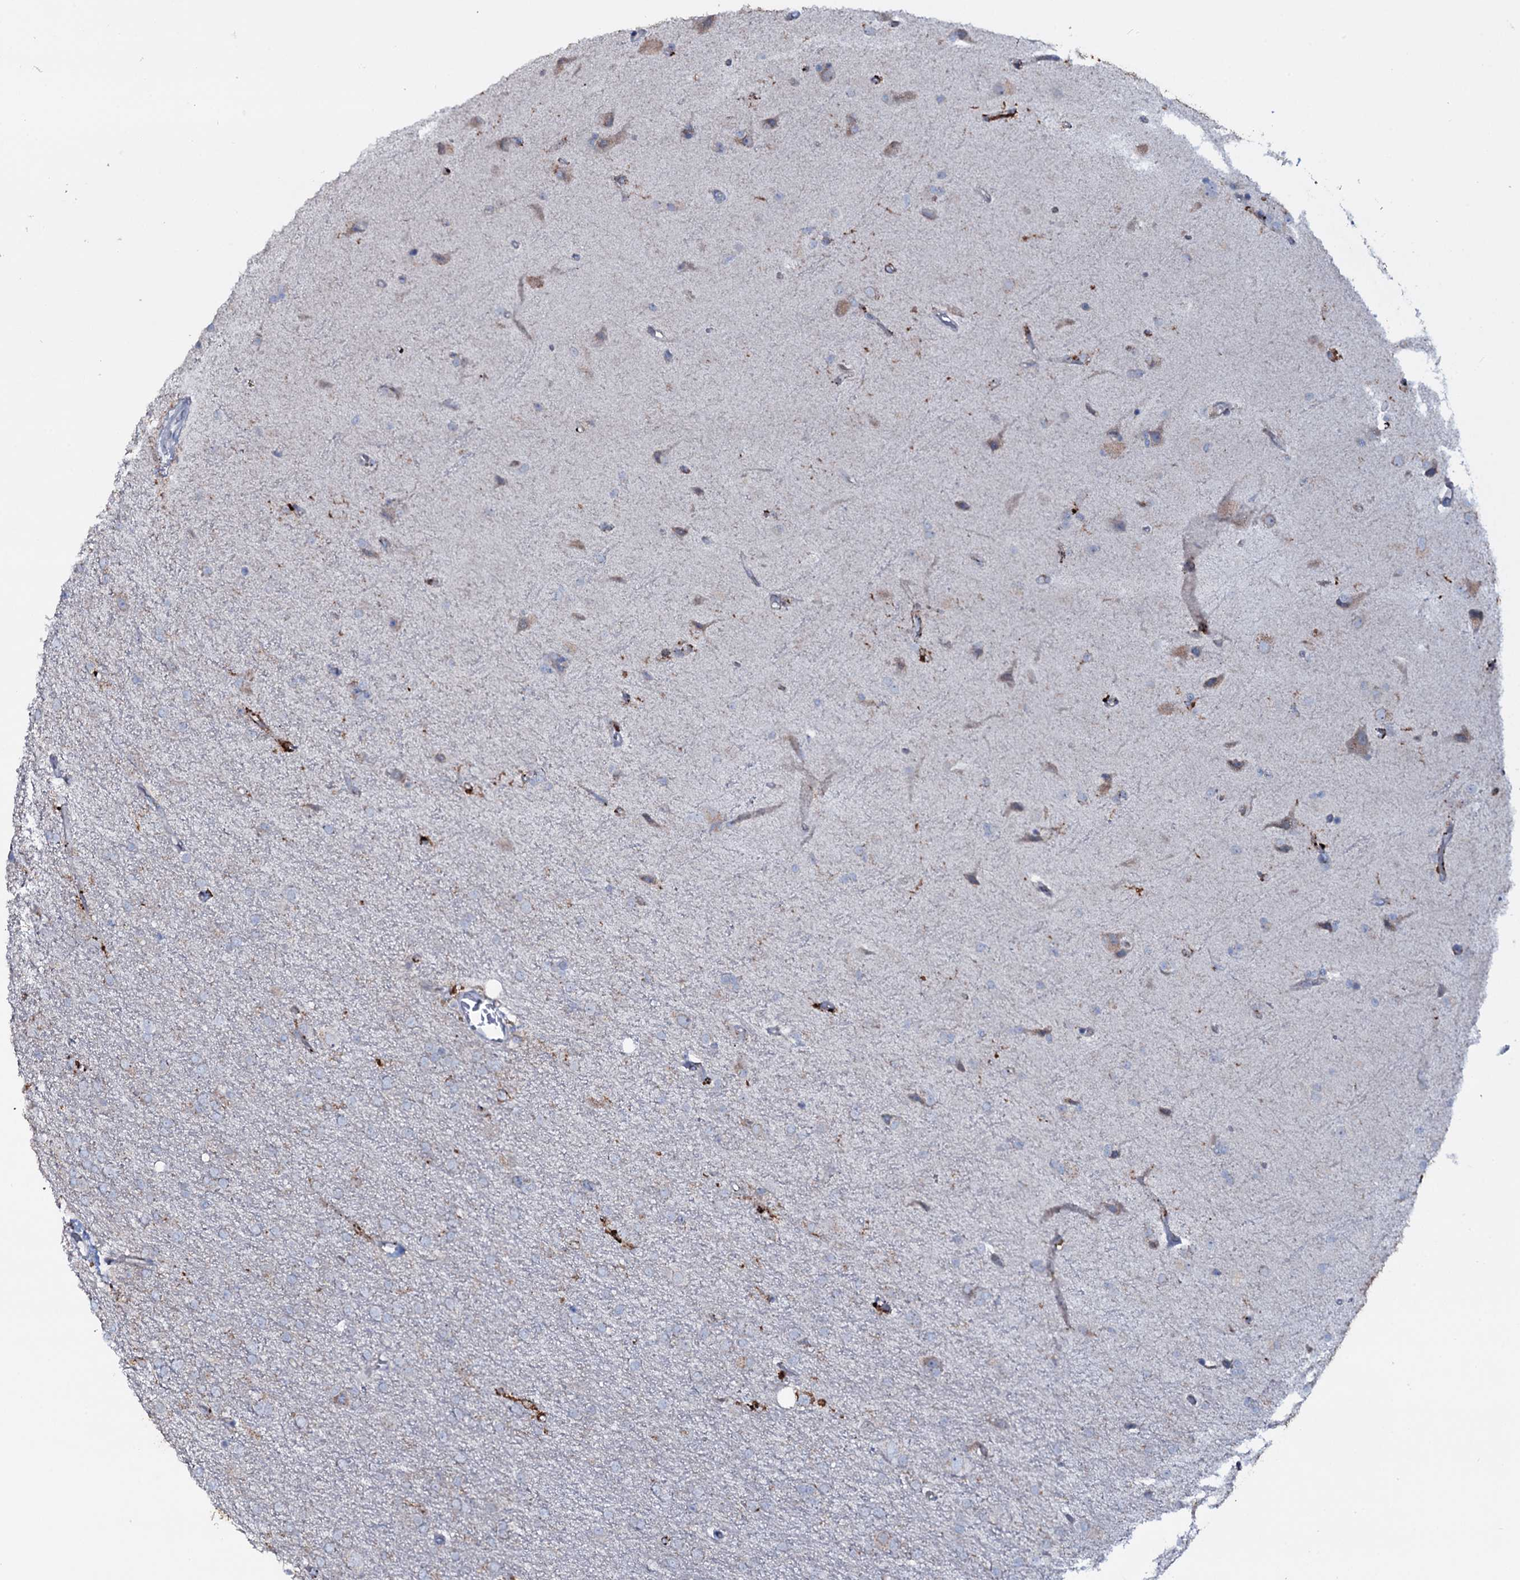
{"staining": {"intensity": "negative", "quantity": "none", "location": "none"}, "tissue": "glioma", "cell_type": "Tumor cells", "image_type": "cancer", "snomed": [{"axis": "morphology", "description": "Glioma, malignant, High grade"}, {"axis": "topography", "description": "Brain"}], "caption": "A histopathology image of human high-grade glioma (malignant) is negative for staining in tumor cells.", "gene": "OSBPL2", "patient": {"sex": "male", "age": 72}}